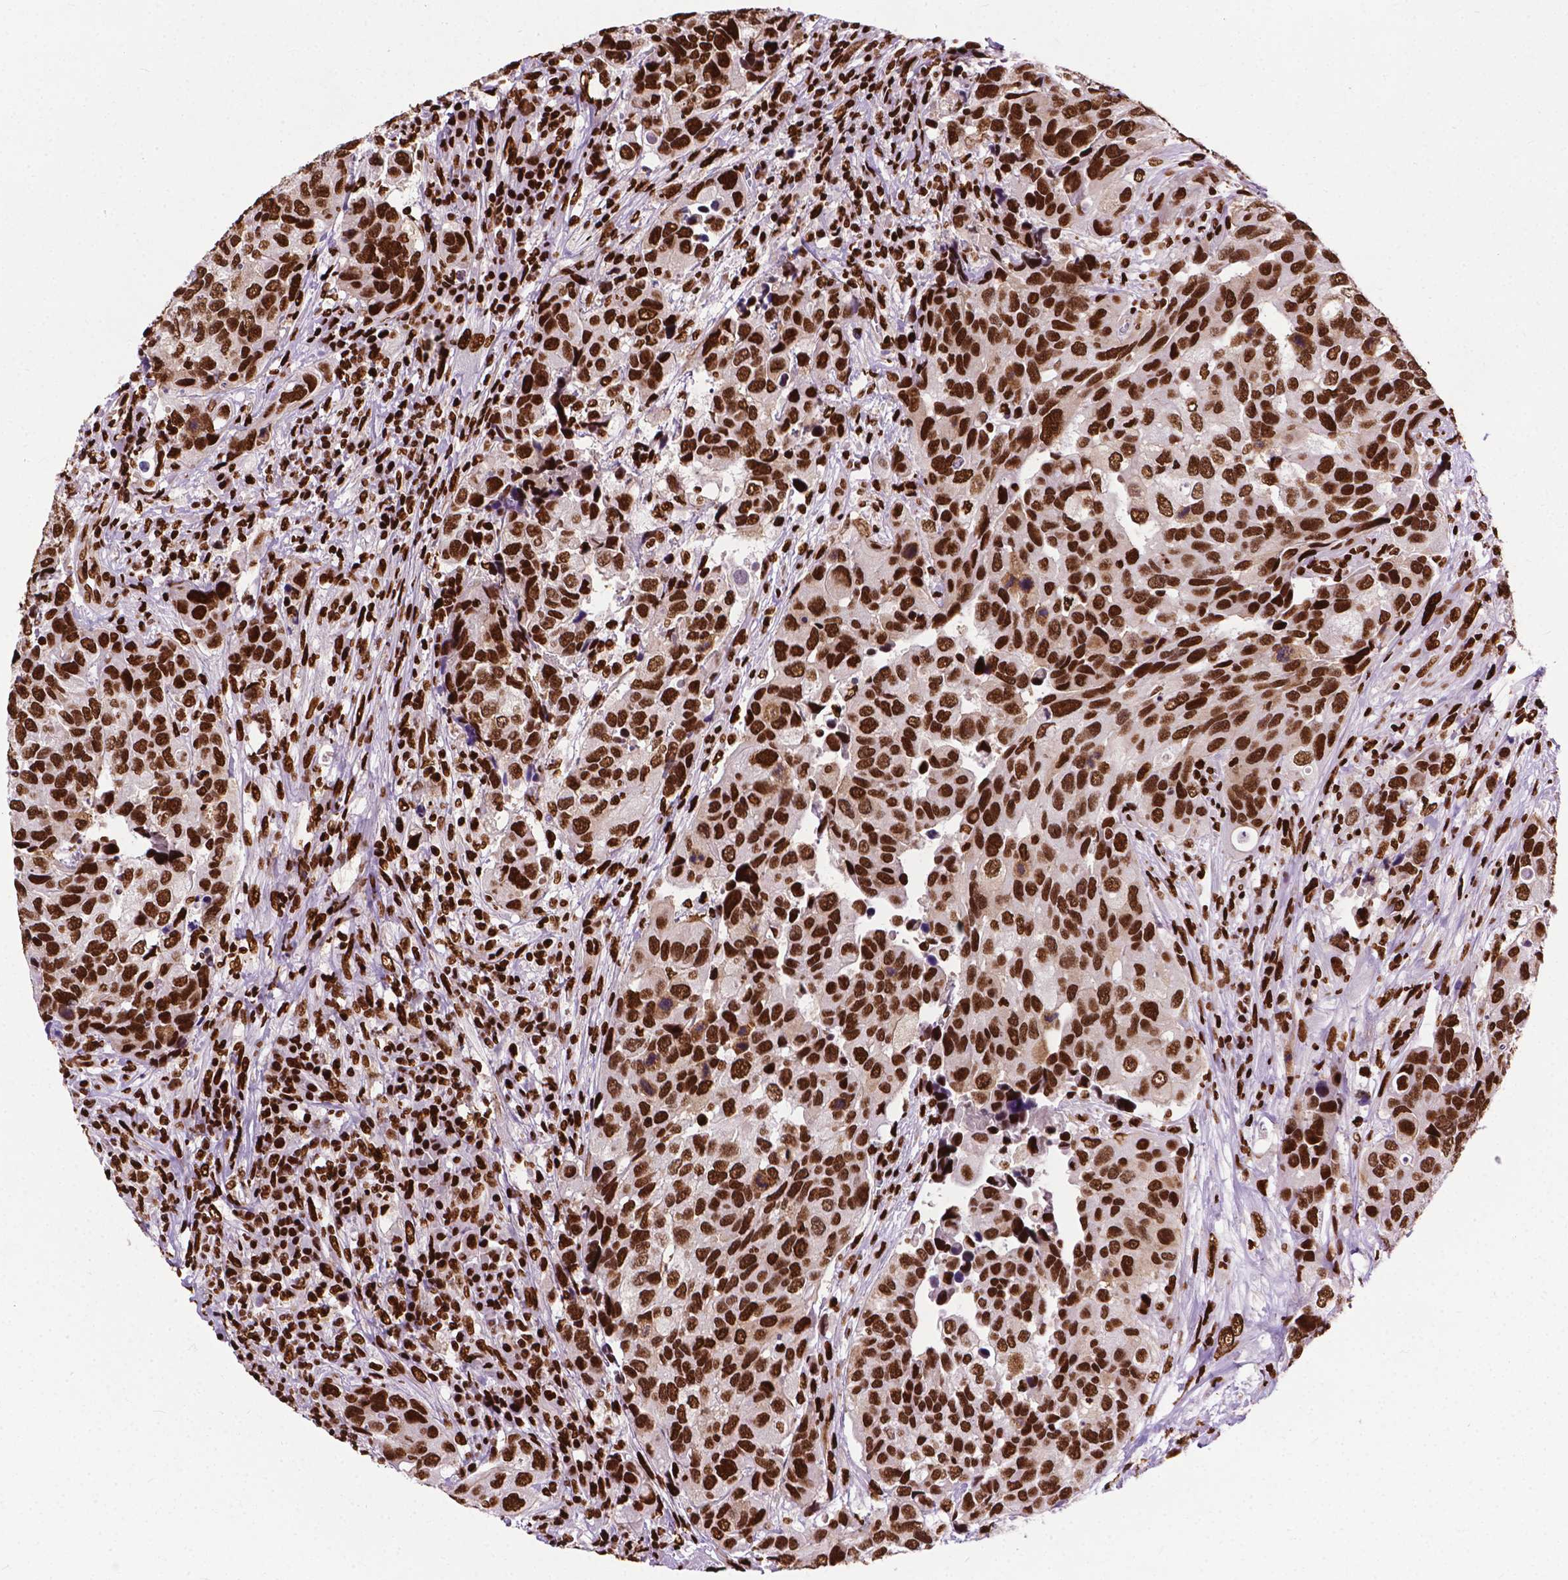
{"staining": {"intensity": "strong", "quantity": ">75%", "location": "nuclear"}, "tissue": "urothelial cancer", "cell_type": "Tumor cells", "image_type": "cancer", "snomed": [{"axis": "morphology", "description": "Urothelial carcinoma, High grade"}, {"axis": "topography", "description": "Urinary bladder"}], "caption": "Tumor cells display strong nuclear staining in approximately >75% of cells in urothelial cancer.", "gene": "SMIM5", "patient": {"sex": "male", "age": 60}}